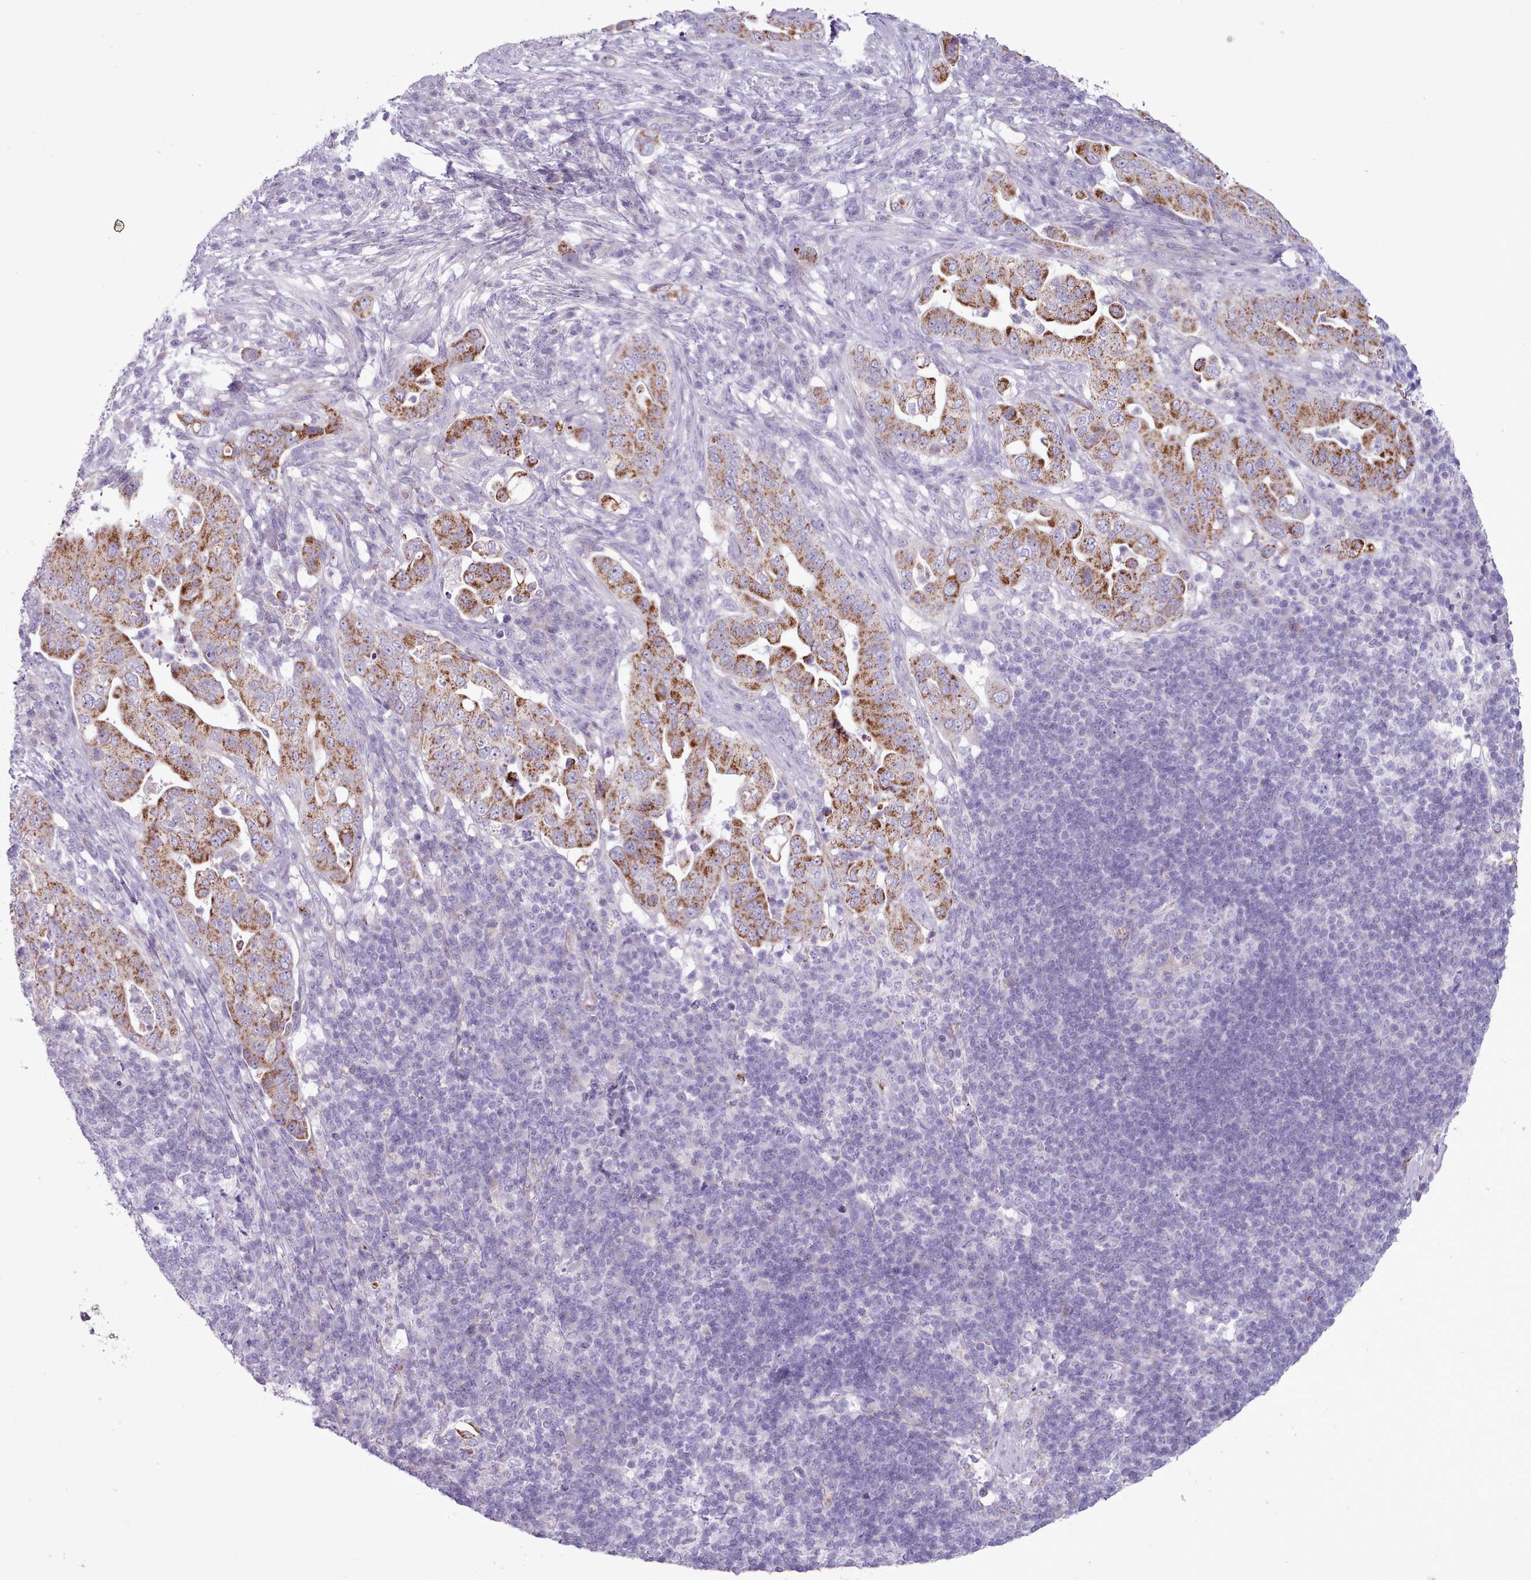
{"staining": {"intensity": "moderate", "quantity": ">75%", "location": "cytoplasmic/membranous"}, "tissue": "pancreatic cancer", "cell_type": "Tumor cells", "image_type": "cancer", "snomed": [{"axis": "morphology", "description": "Adenocarcinoma, NOS"}, {"axis": "topography", "description": "Pancreas"}], "caption": "Human pancreatic adenocarcinoma stained for a protein (brown) reveals moderate cytoplasmic/membranous positive staining in about >75% of tumor cells.", "gene": "AK4", "patient": {"sex": "female", "age": 63}}